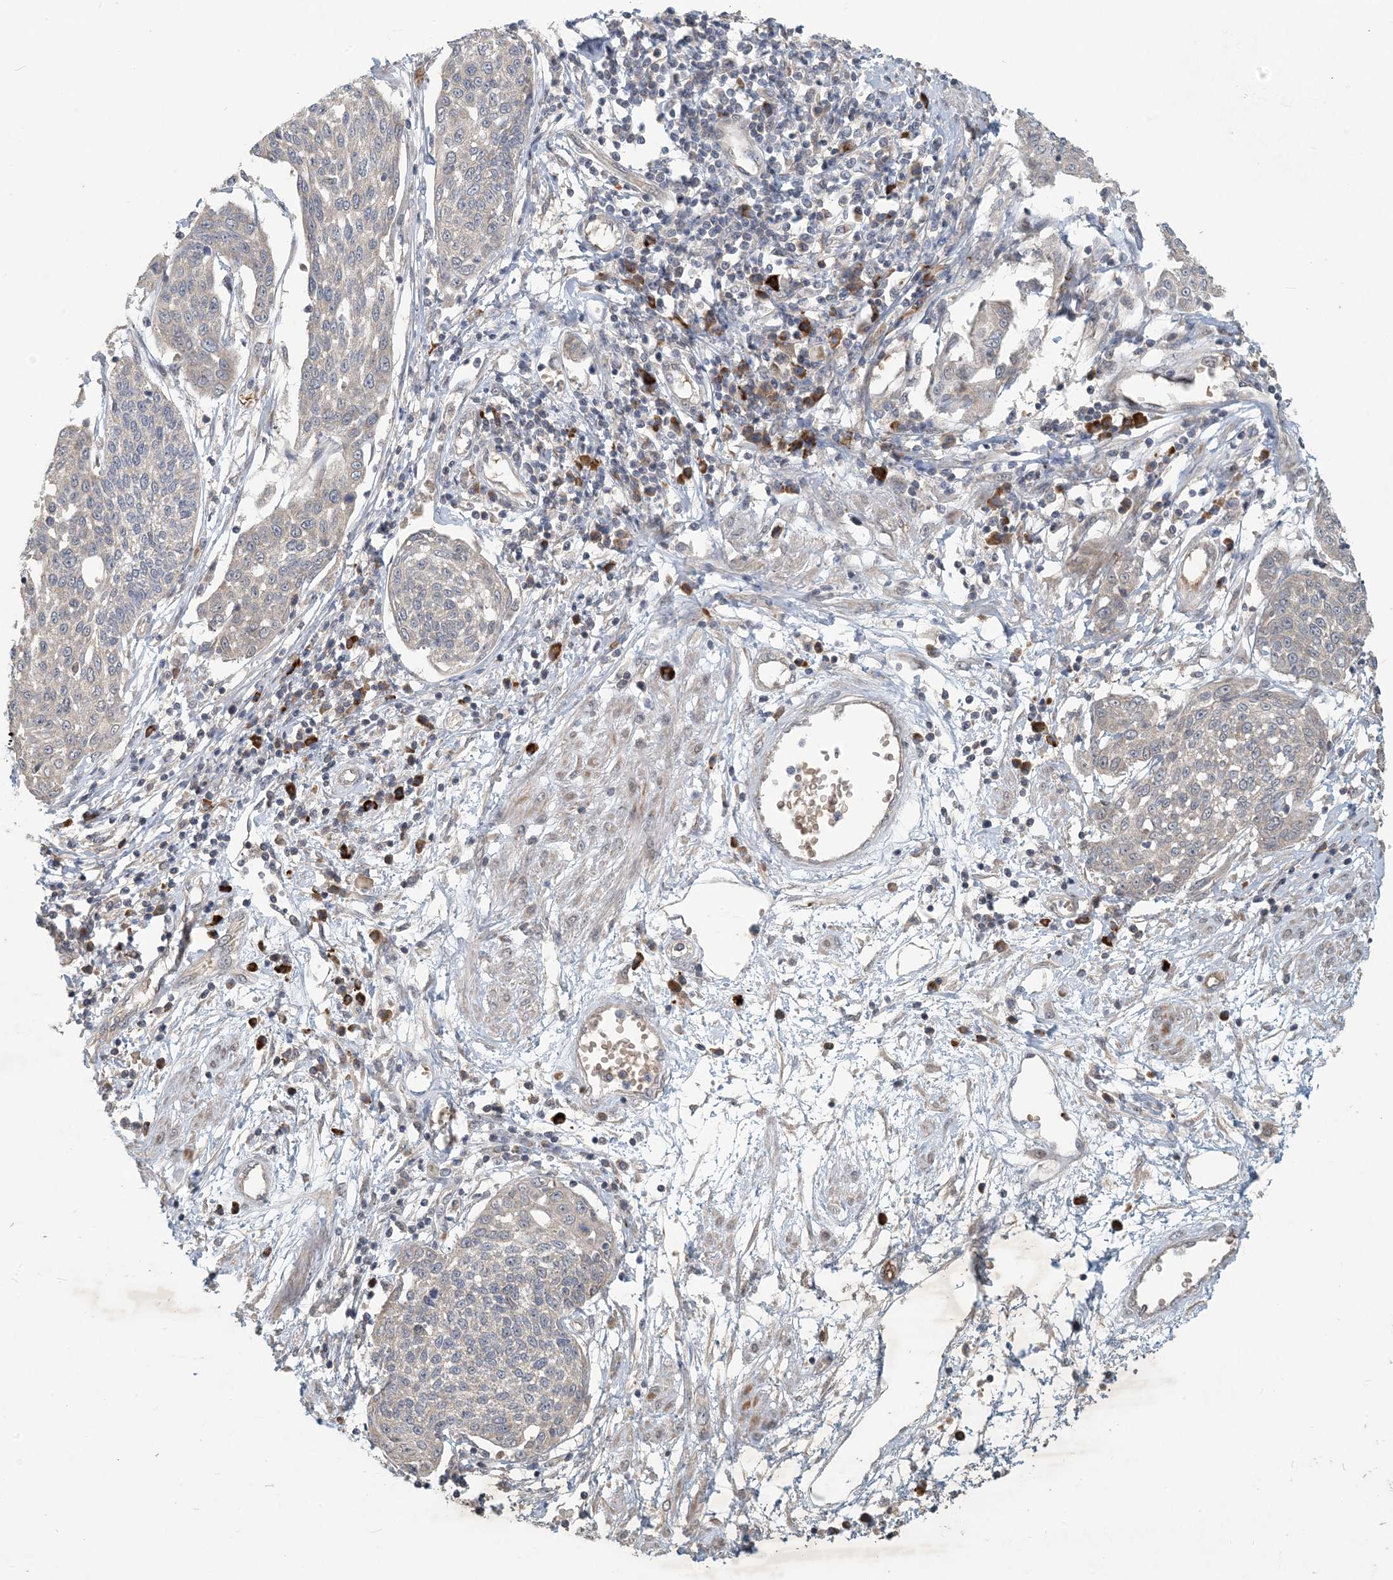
{"staining": {"intensity": "negative", "quantity": "none", "location": "none"}, "tissue": "cervical cancer", "cell_type": "Tumor cells", "image_type": "cancer", "snomed": [{"axis": "morphology", "description": "Squamous cell carcinoma, NOS"}, {"axis": "topography", "description": "Cervix"}], "caption": "The image reveals no significant positivity in tumor cells of cervical cancer (squamous cell carcinoma).", "gene": "PUSL1", "patient": {"sex": "female", "age": 34}}